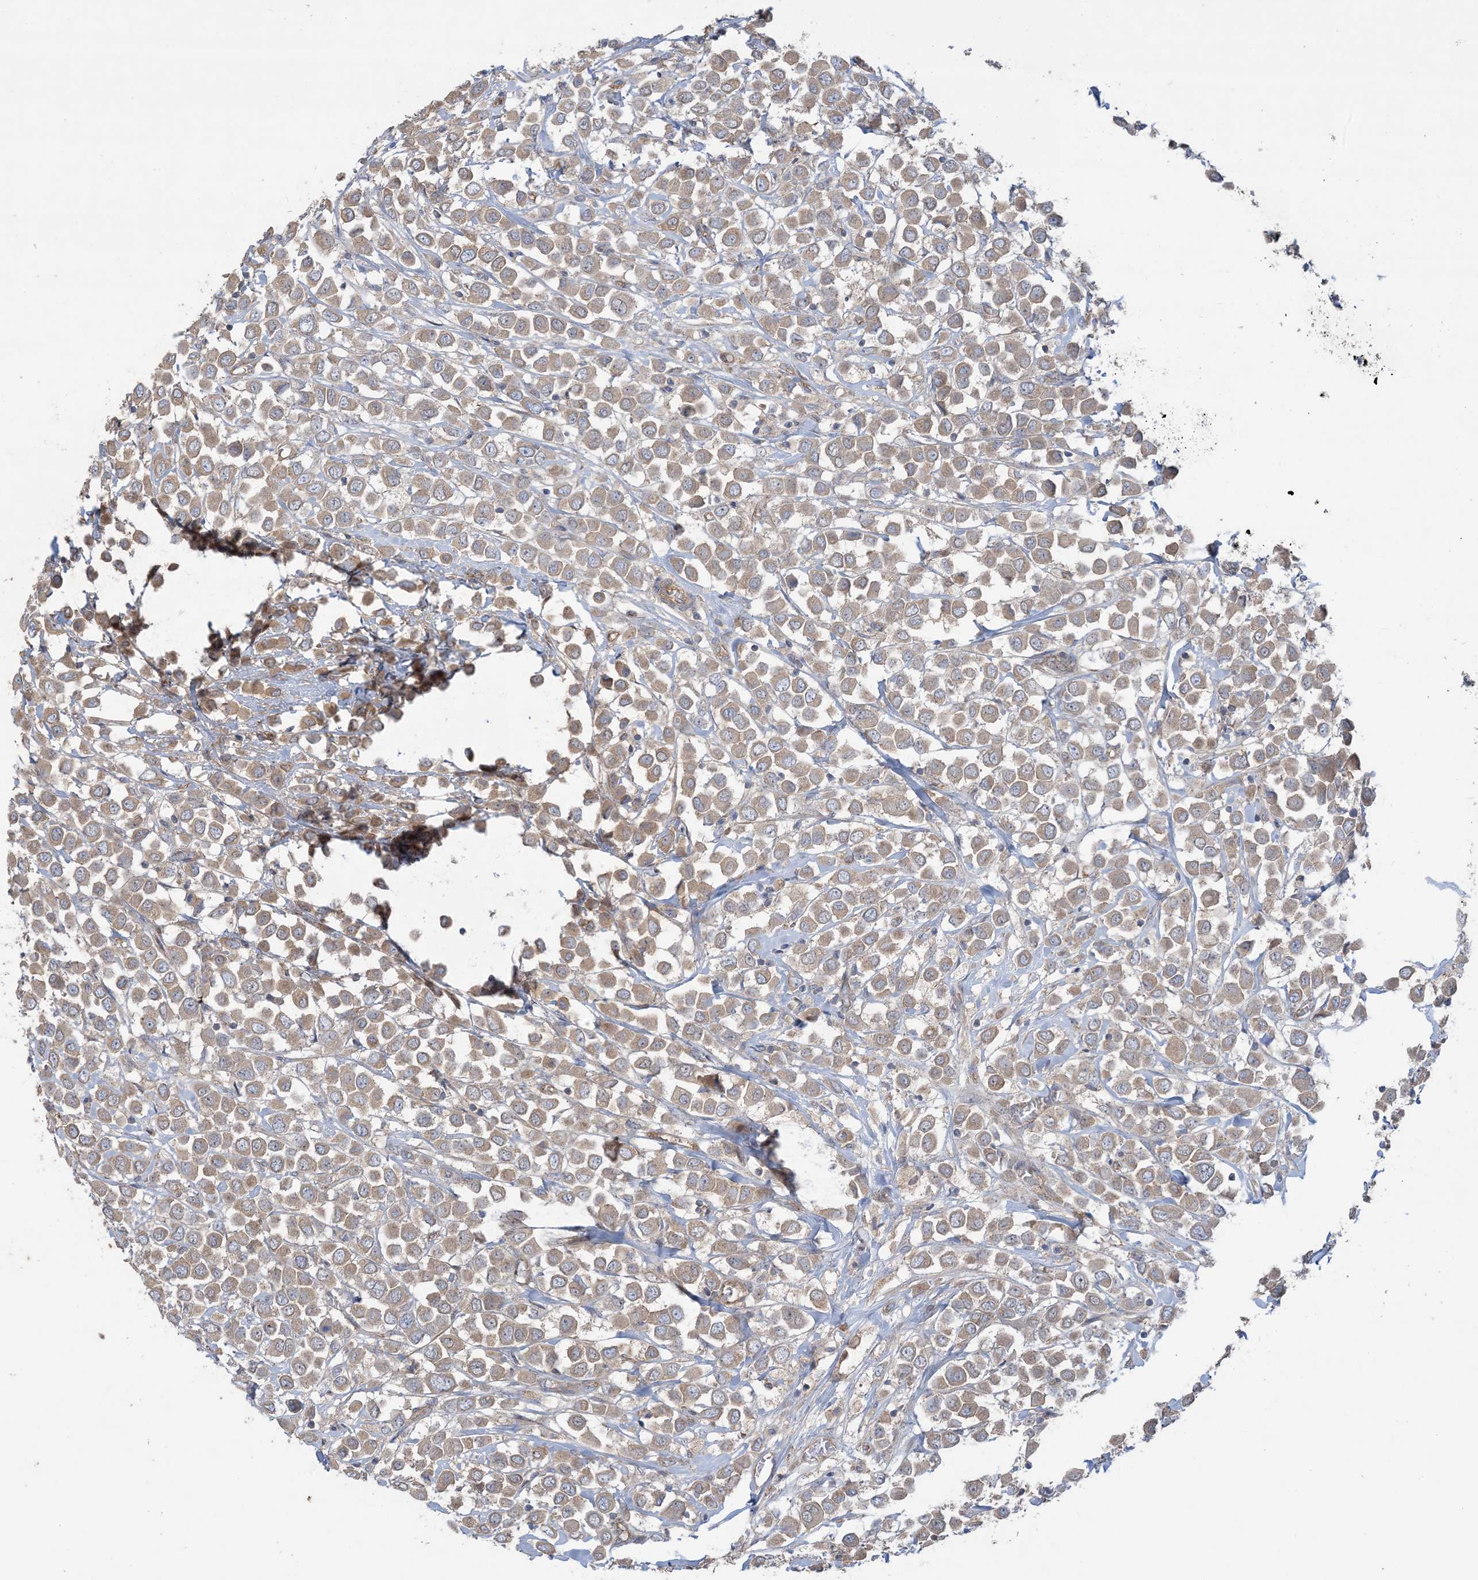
{"staining": {"intensity": "weak", "quantity": ">75%", "location": "cytoplasmic/membranous"}, "tissue": "breast cancer", "cell_type": "Tumor cells", "image_type": "cancer", "snomed": [{"axis": "morphology", "description": "Duct carcinoma"}, {"axis": "topography", "description": "Breast"}], "caption": "A low amount of weak cytoplasmic/membranous expression is present in approximately >75% of tumor cells in breast cancer (intraductal carcinoma) tissue.", "gene": "CCNY", "patient": {"sex": "female", "age": 61}}